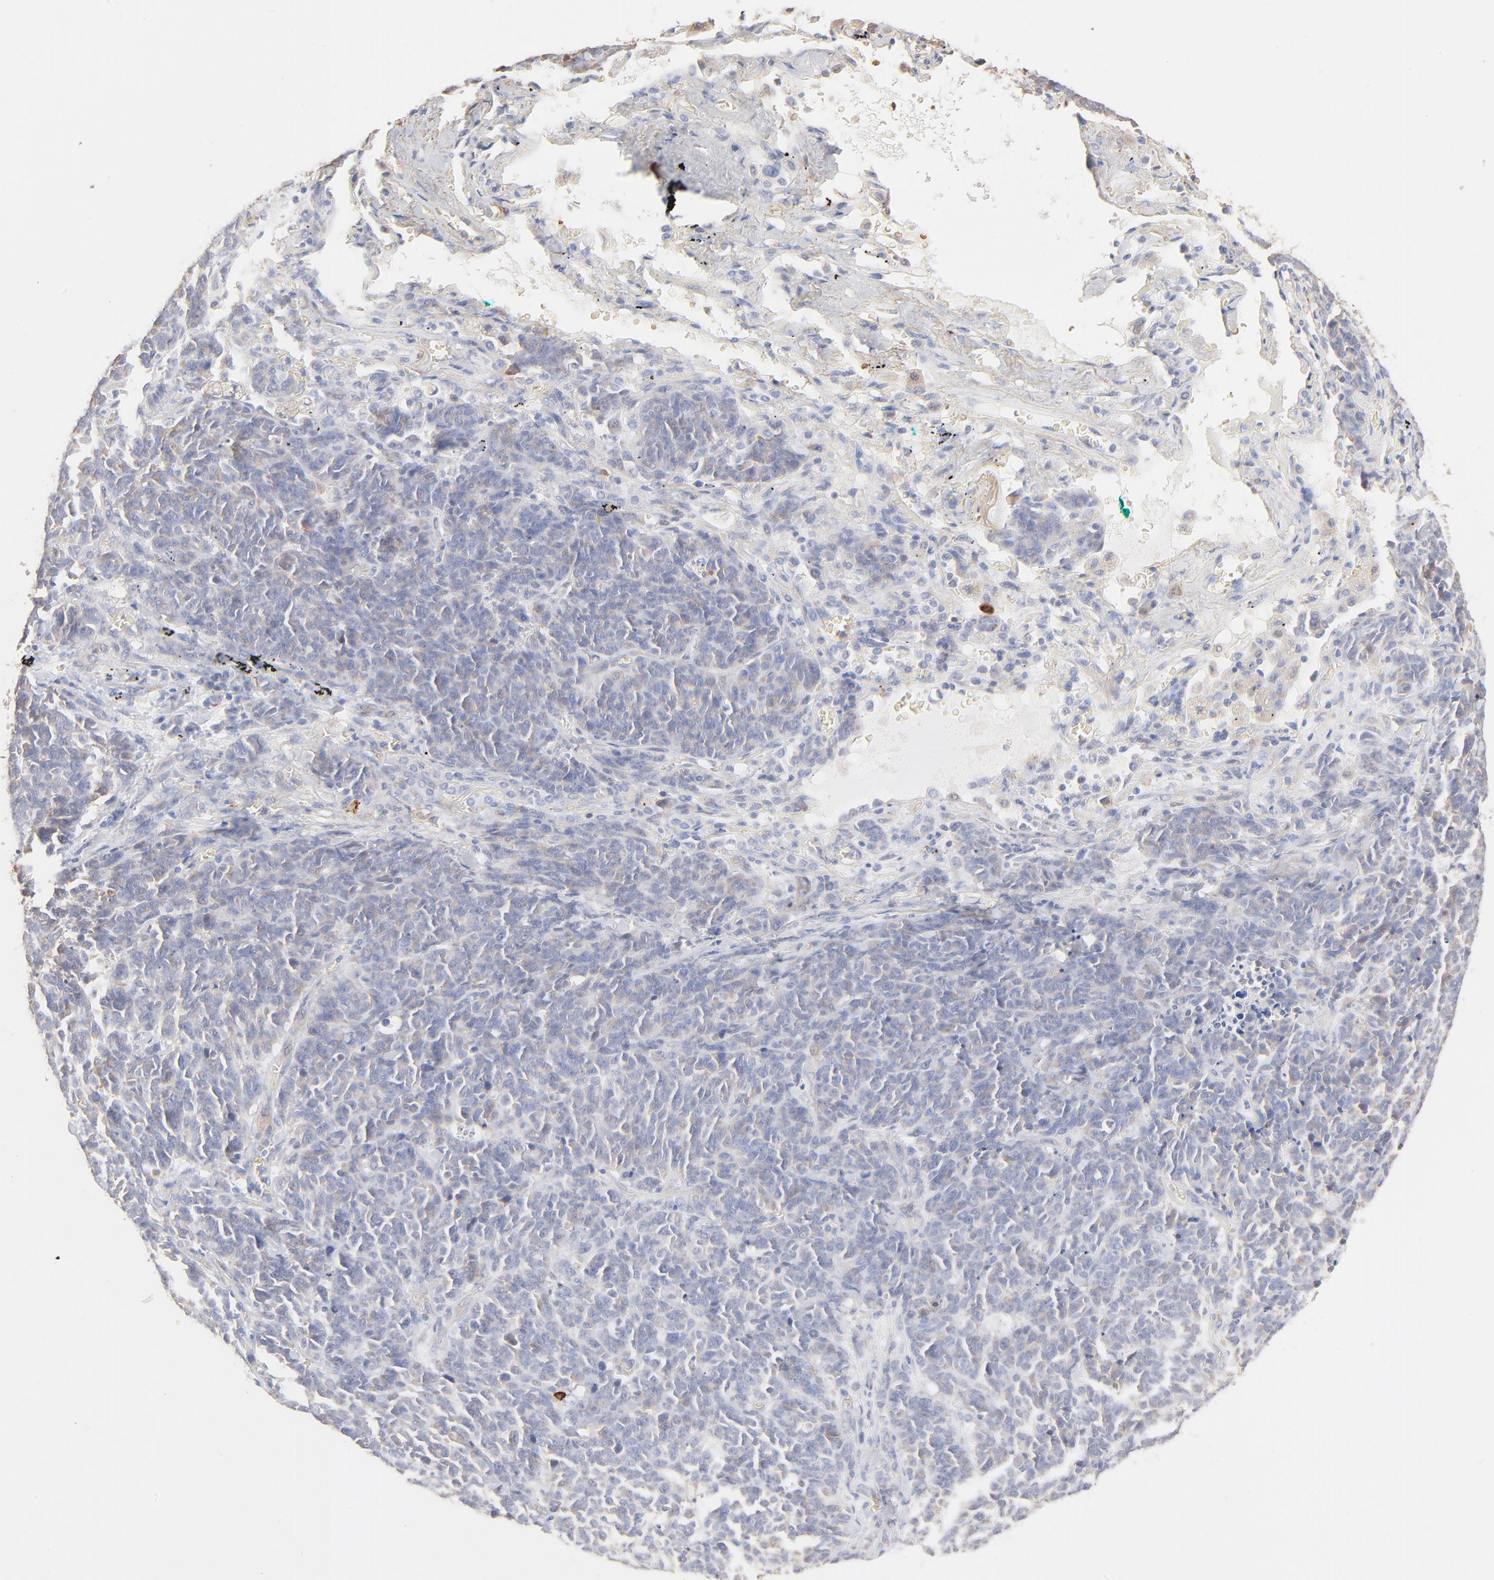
{"staining": {"intensity": "negative", "quantity": "none", "location": "none"}, "tissue": "lung cancer", "cell_type": "Tumor cells", "image_type": "cancer", "snomed": [{"axis": "morphology", "description": "Neoplasm, malignant, NOS"}, {"axis": "topography", "description": "Lung"}], "caption": "Protein analysis of lung cancer (malignant neoplasm) demonstrates no significant positivity in tumor cells.", "gene": "SPTB", "patient": {"sex": "female", "age": 58}}